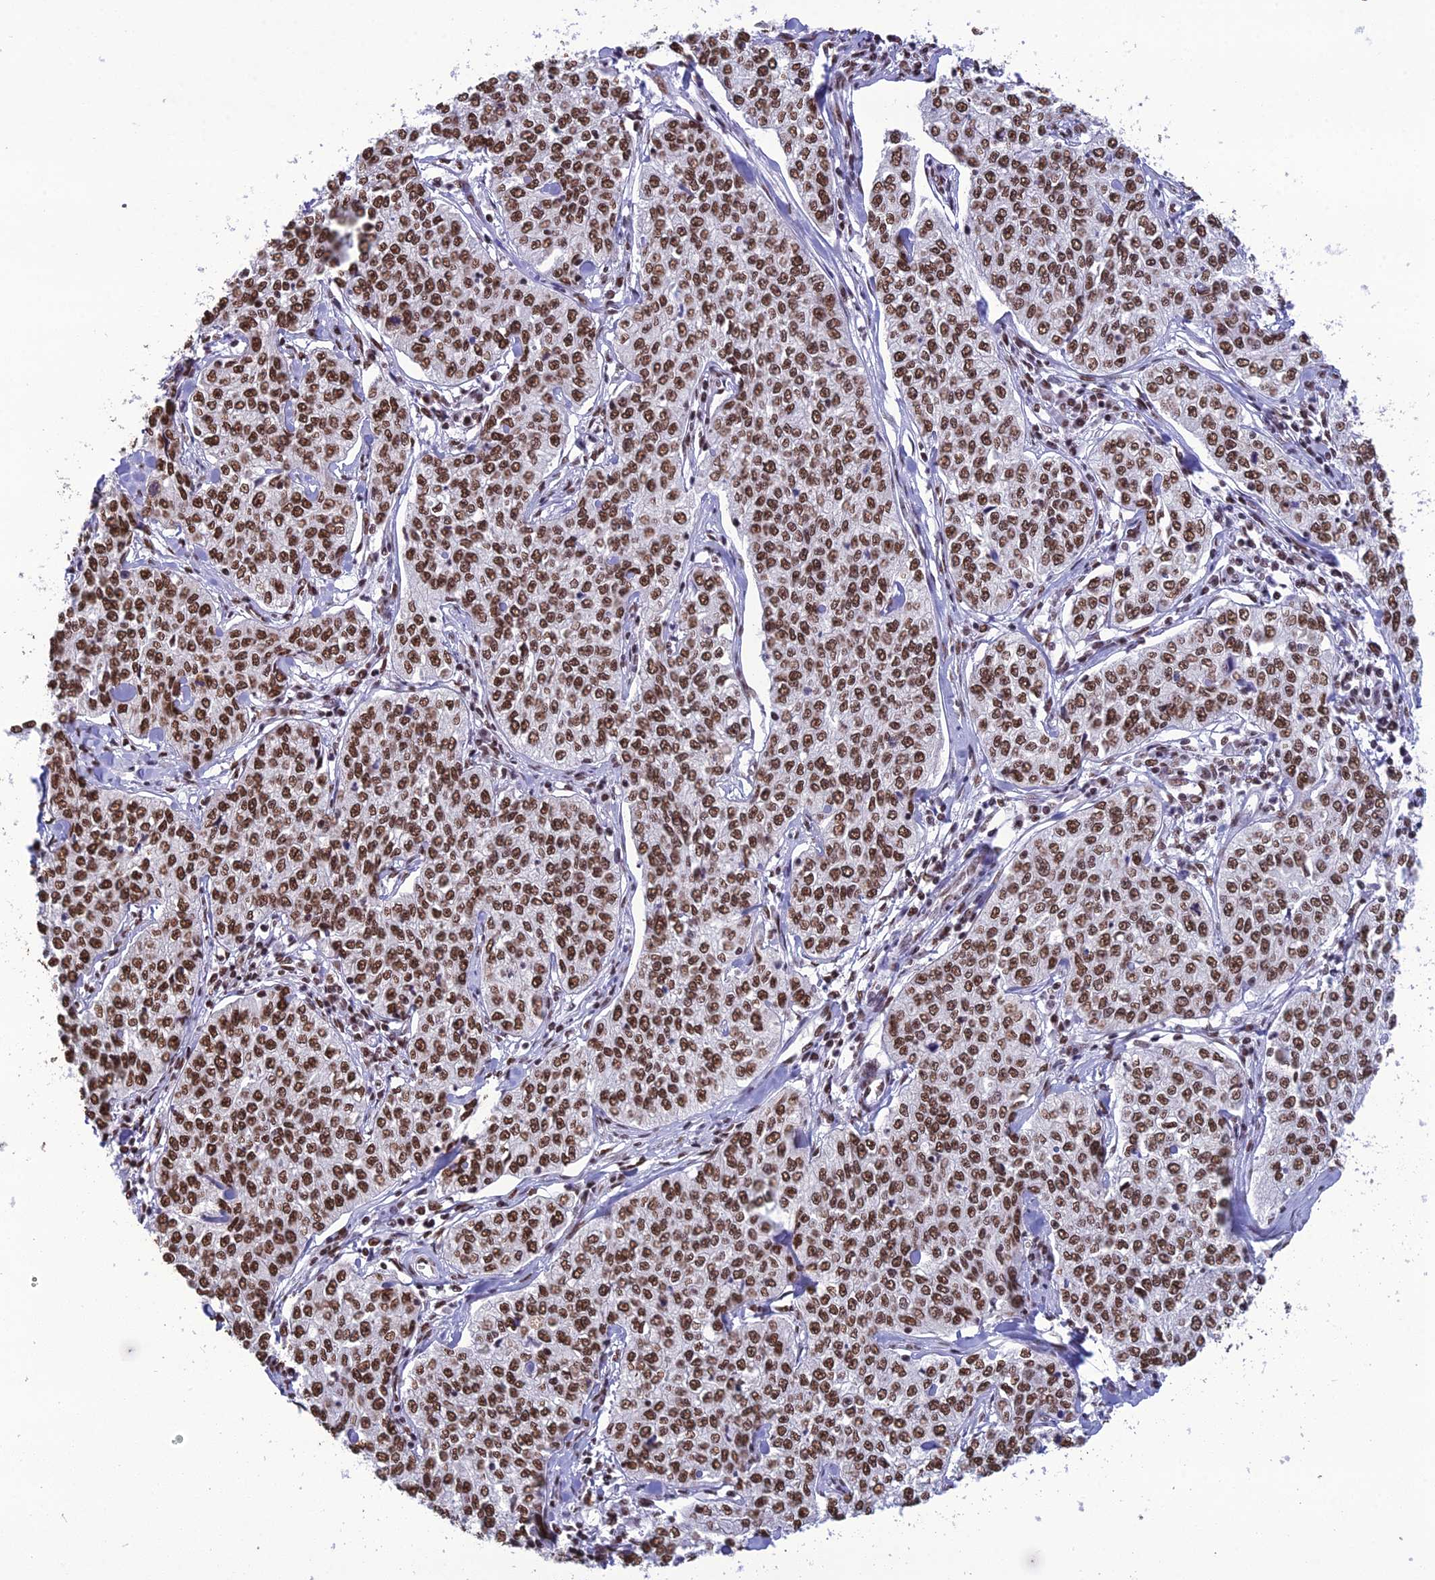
{"staining": {"intensity": "strong", "quantity": ">75%", "location": "nuclear"}, "tissue": "cervical cancer", "cell_type": "Tumor cells", "image_type": "cancer", "snomed": [{"axis": "morphology", "description": "Squamous cell carcinoma, NOS"}, {"axis": "topography", "description": "Cervix"}], "caption": "An IHC photomicrograph of tumor tissue is shown. Protein staining in brown shows strong nuclear positivity in squamous cell carcinoma (cervical) within tumor cells.", "gene": "PRAMEF12", "patient": {"sex": "female", "age": 35}}